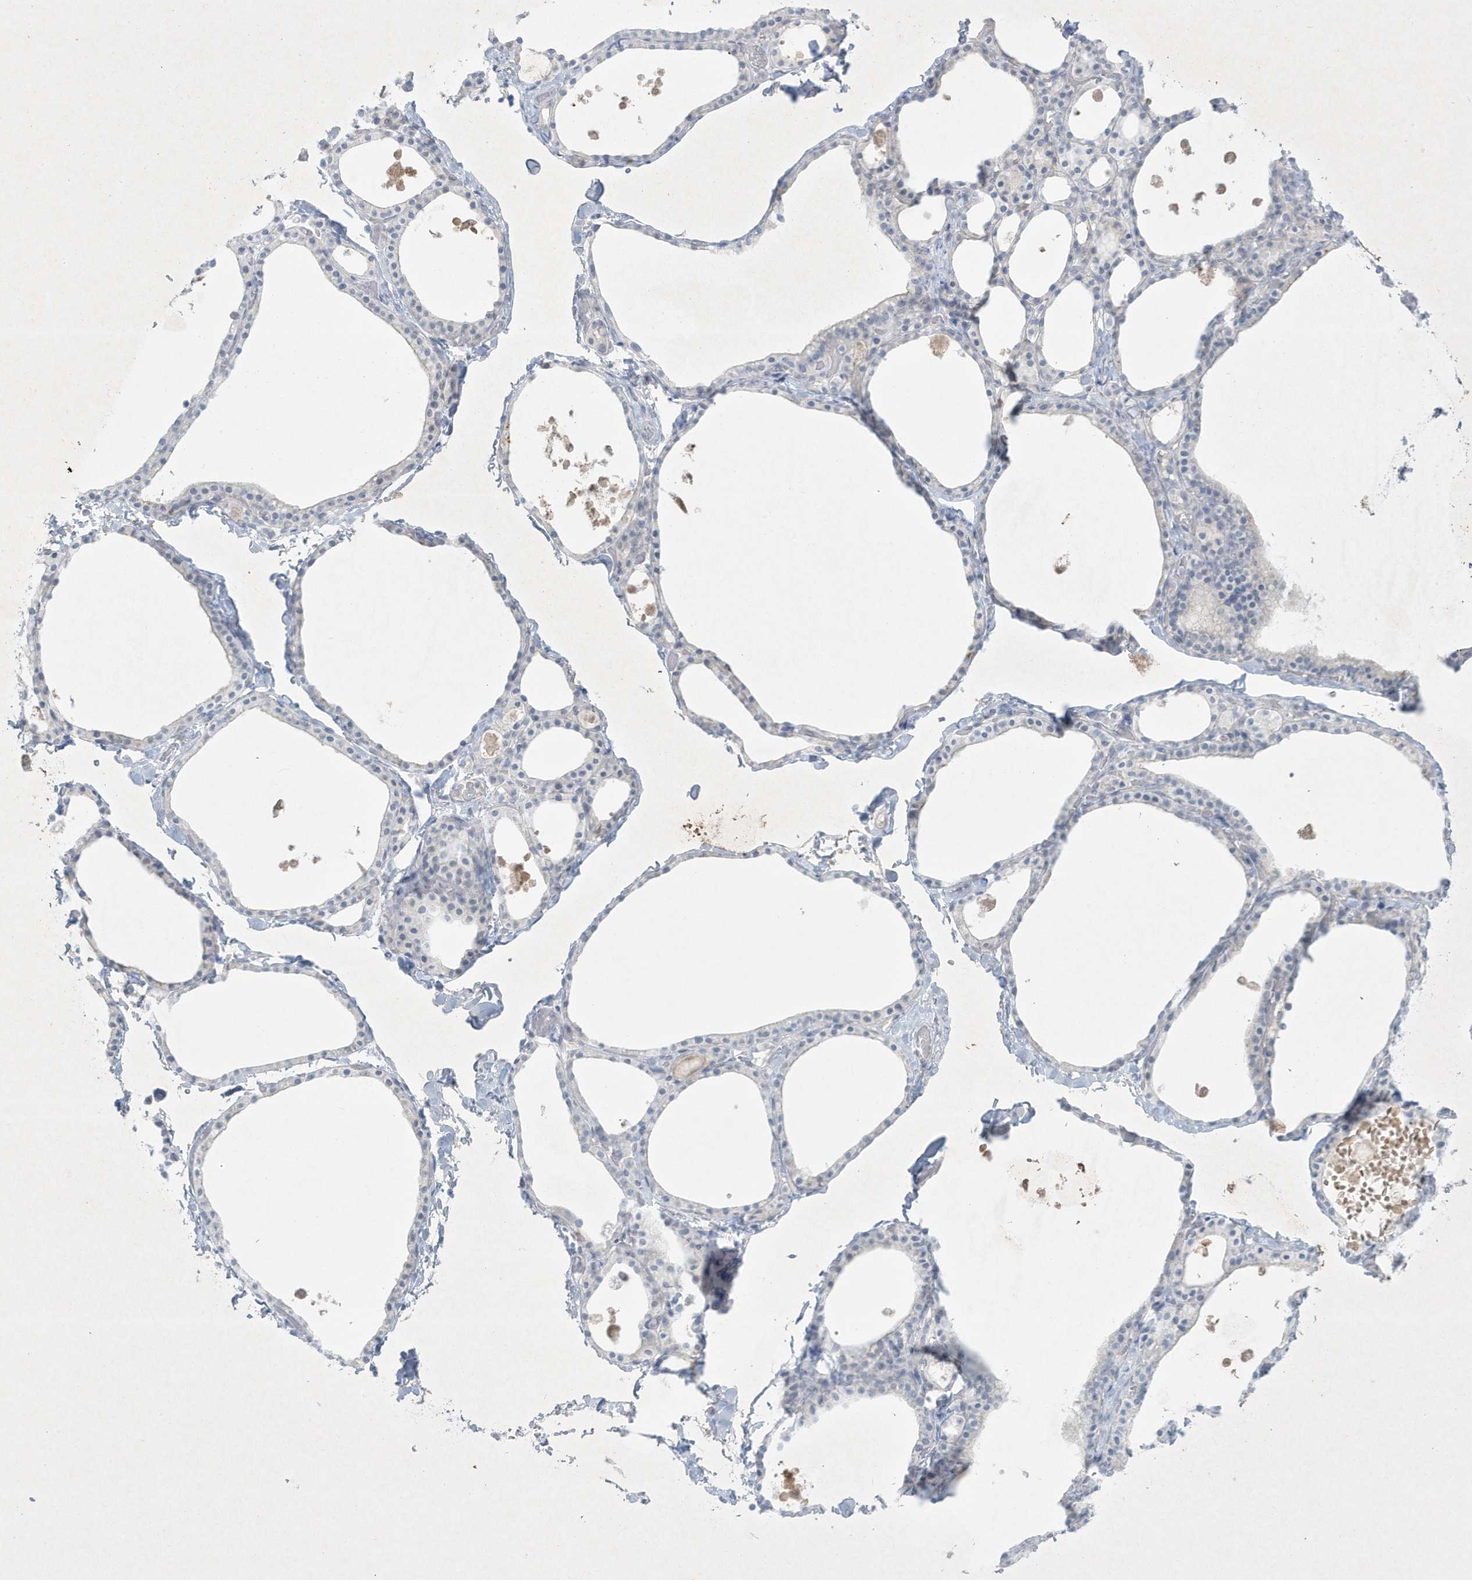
{"staining": {"intensity": "negative", "quantity": "none", "location": "none"}, "tissue": "thyroid gland", "cell_type": "Glandular cells", "image_type": "normal", "snomed": [{"axis": "morphology", "description": "Normal tissue, NOS"}, {"axis": "topography", "description": "Thyroid gland"}], "caption": "Human thyroid gland stained for a protein using immunohistochemistry (IHC) reveals no expression in glandular cells.", "gene": "CCDC24", "patient": {"sex": "male", "age": 56}}